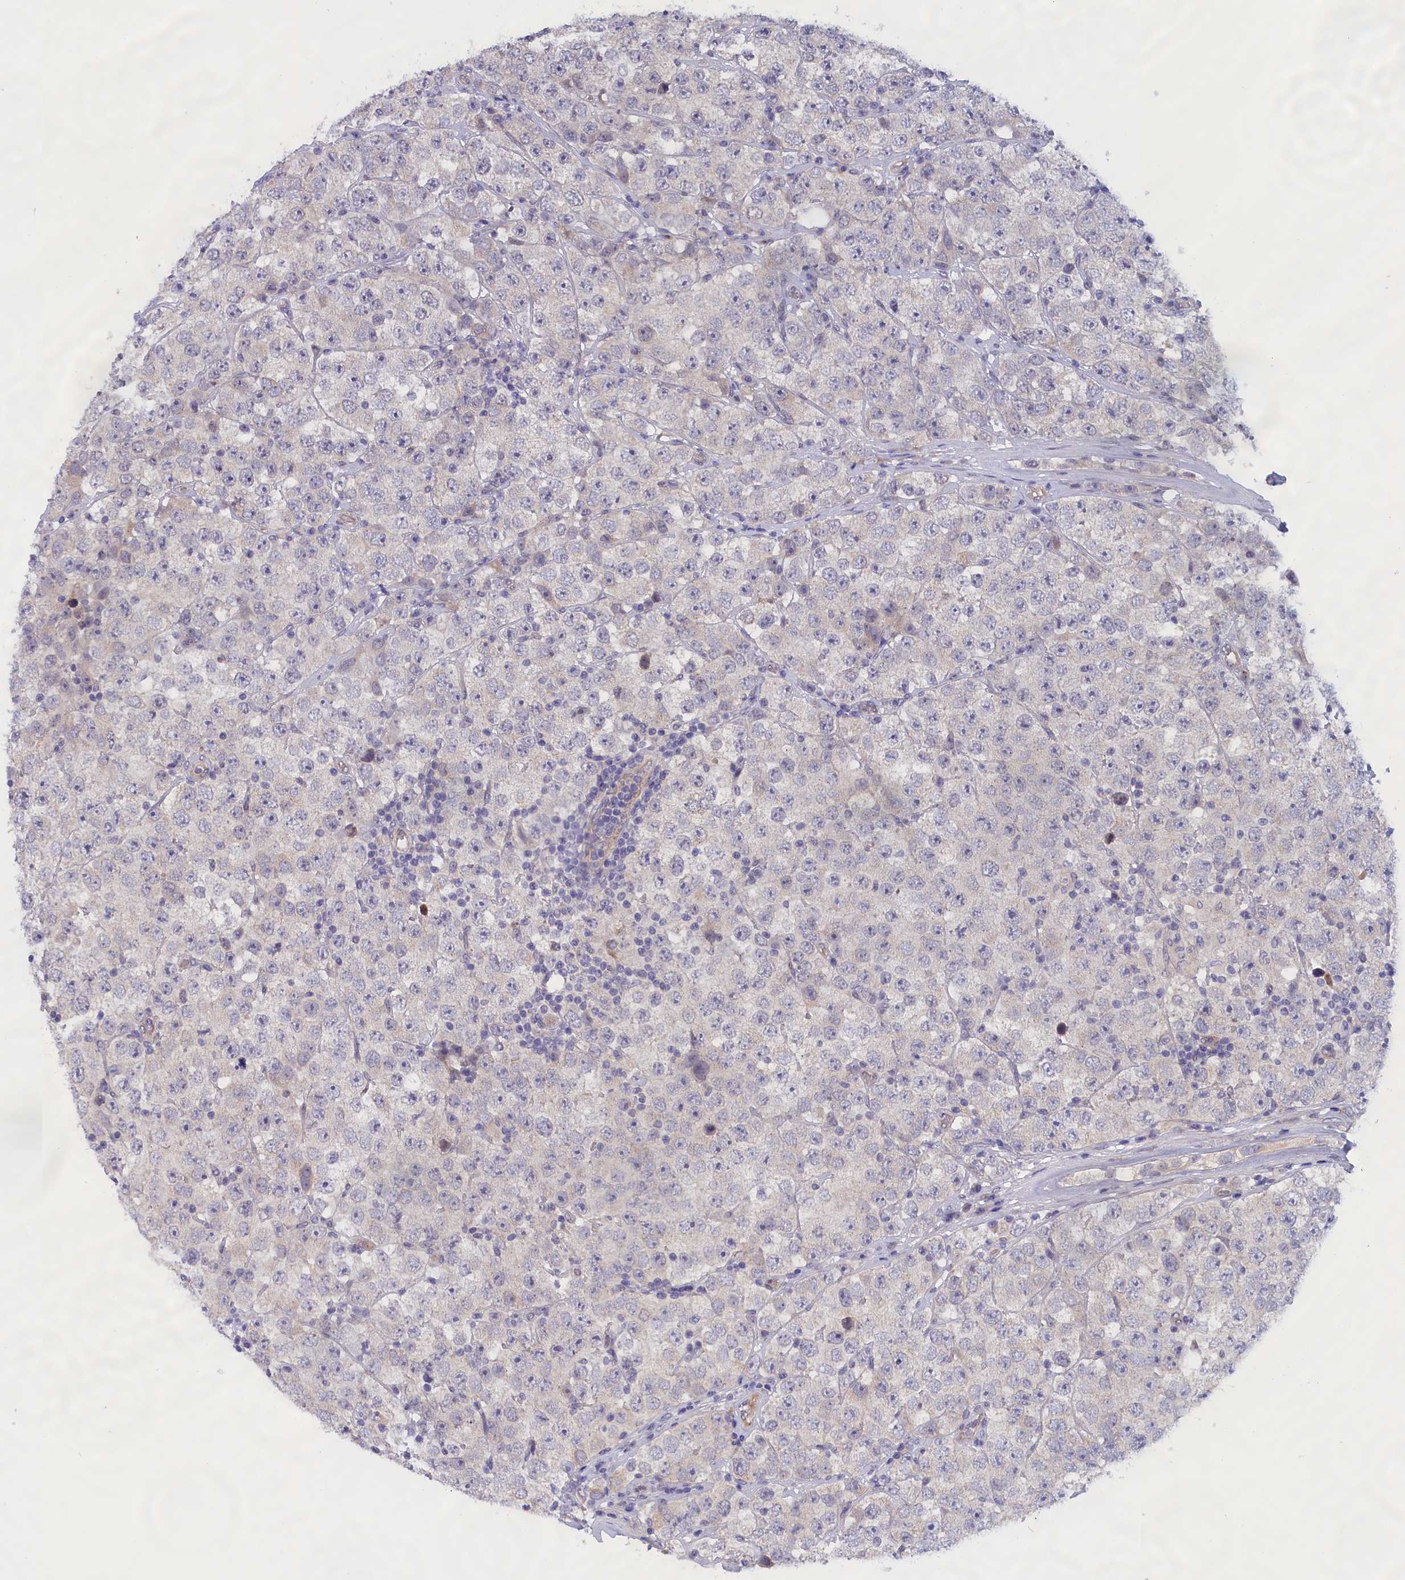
{"staining": {"intensity": "negative", "quantity": "none", "location": "none"}, "tissue": "testis cancer", "cell_type": "Tumor cells", "image_type": "cancer", "snomed": [{"axis": "morphology", "description": "Seminoma, NOS"}, {"axis": "topography", "description": "Testis"}], "caption": "IHC micrograph of human testis seminoma stained for a protein (brown), which displays no positivity in tumor cells.", "gene": "IGFALS", "patient": {"sex": "male", "age": 28}}